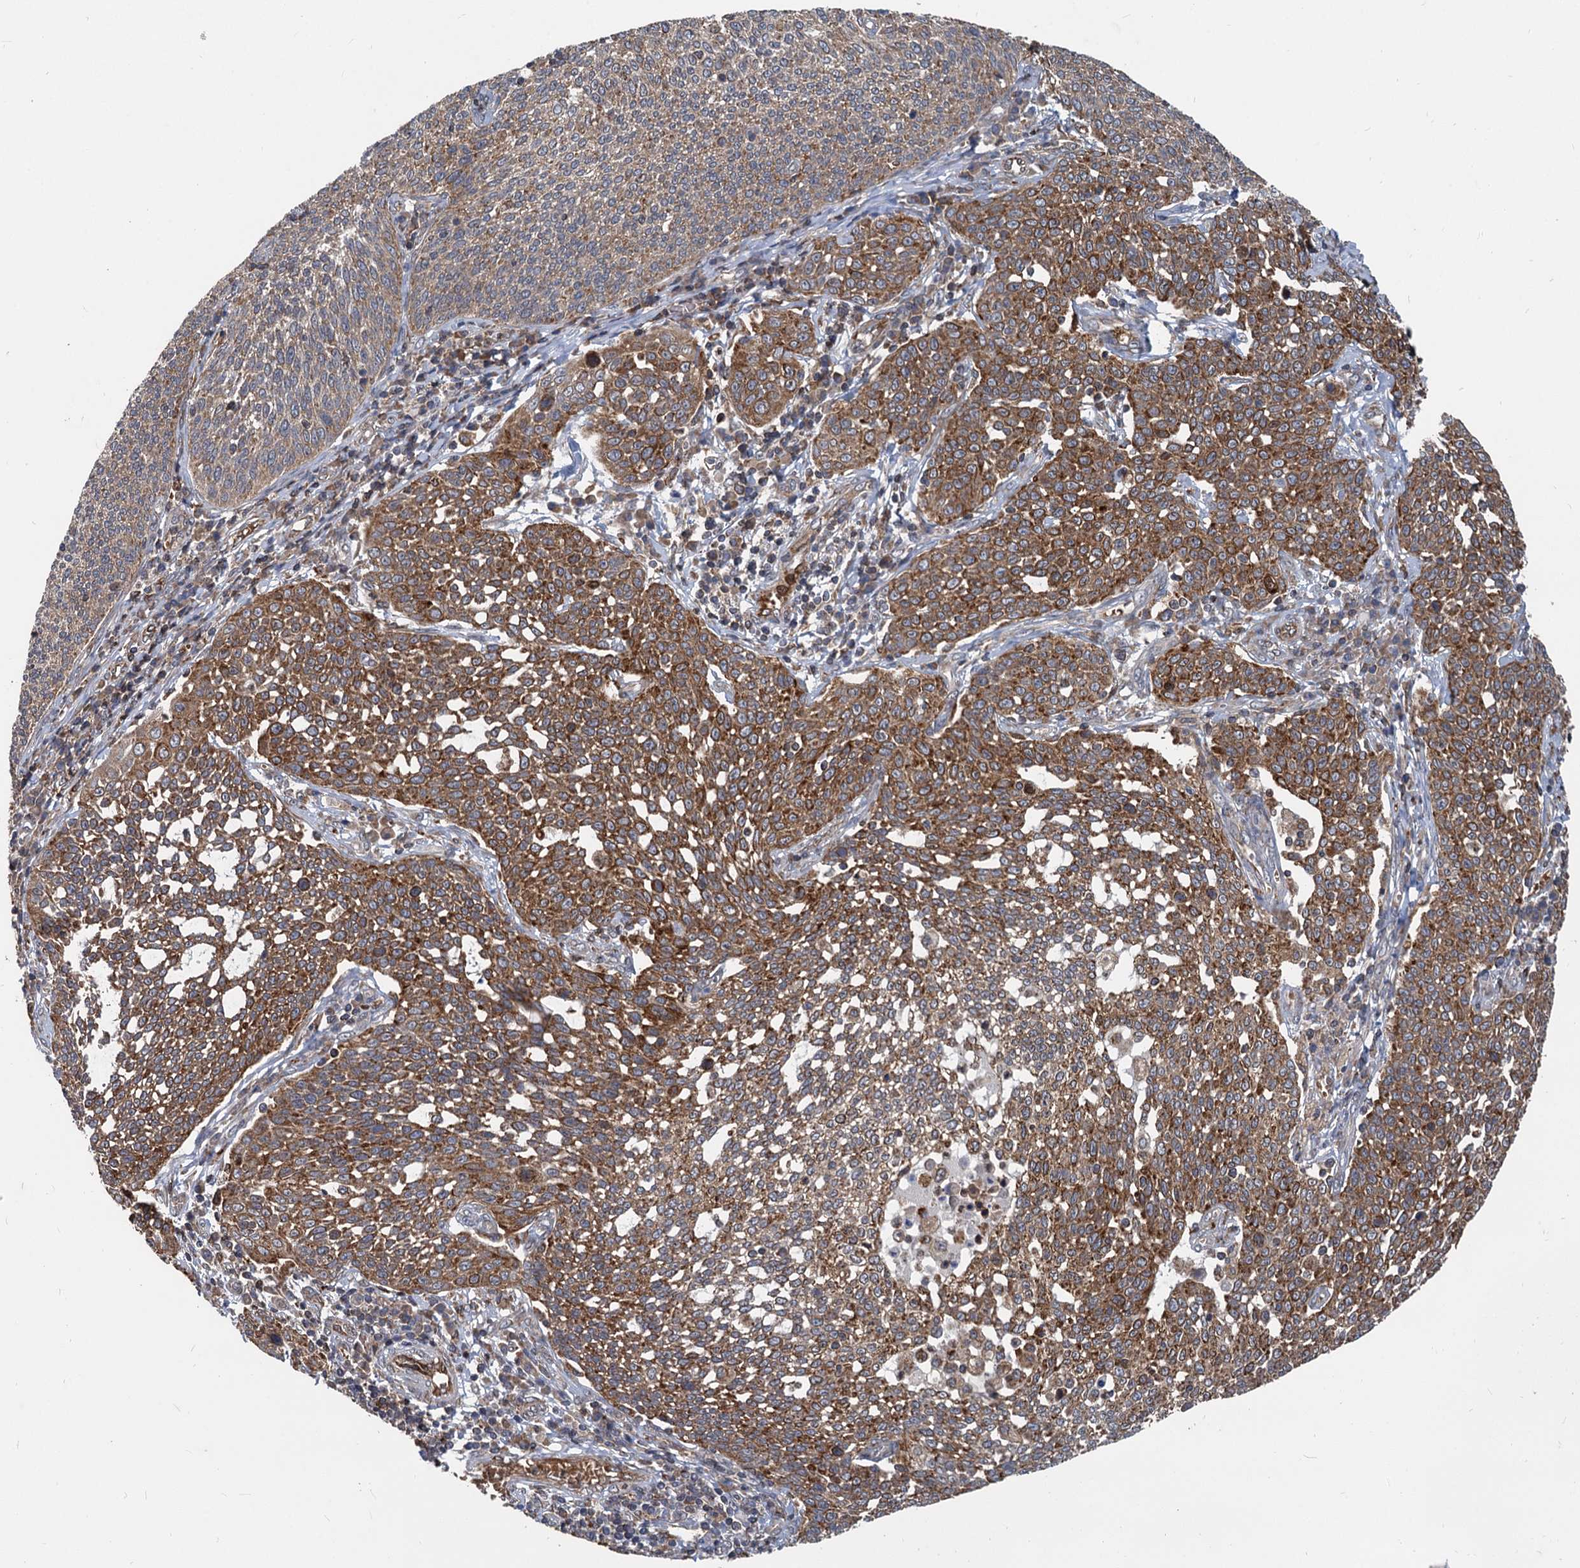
{"staining": {"intensity": "strong", "quantity": ">75%", "location": "cytoplasmic/membranous"}, "tissue": "cervical cancer", "cell_type": "Tumor cells", "image_type": "cancer", "snomed": [{"axis": "morphology", "description": "Squamous cell carcinoma, NOS"}, {"axis": "topography", "description": "Cervix"}], "caption": "The histopathology image demonstrates a brown stain indicating the presence of a protein in the cytoplasmic/membranous of tumor cells in cervical cancer.", "gene": "STIM1", "patient": {"sex": "female", "age": 34}}